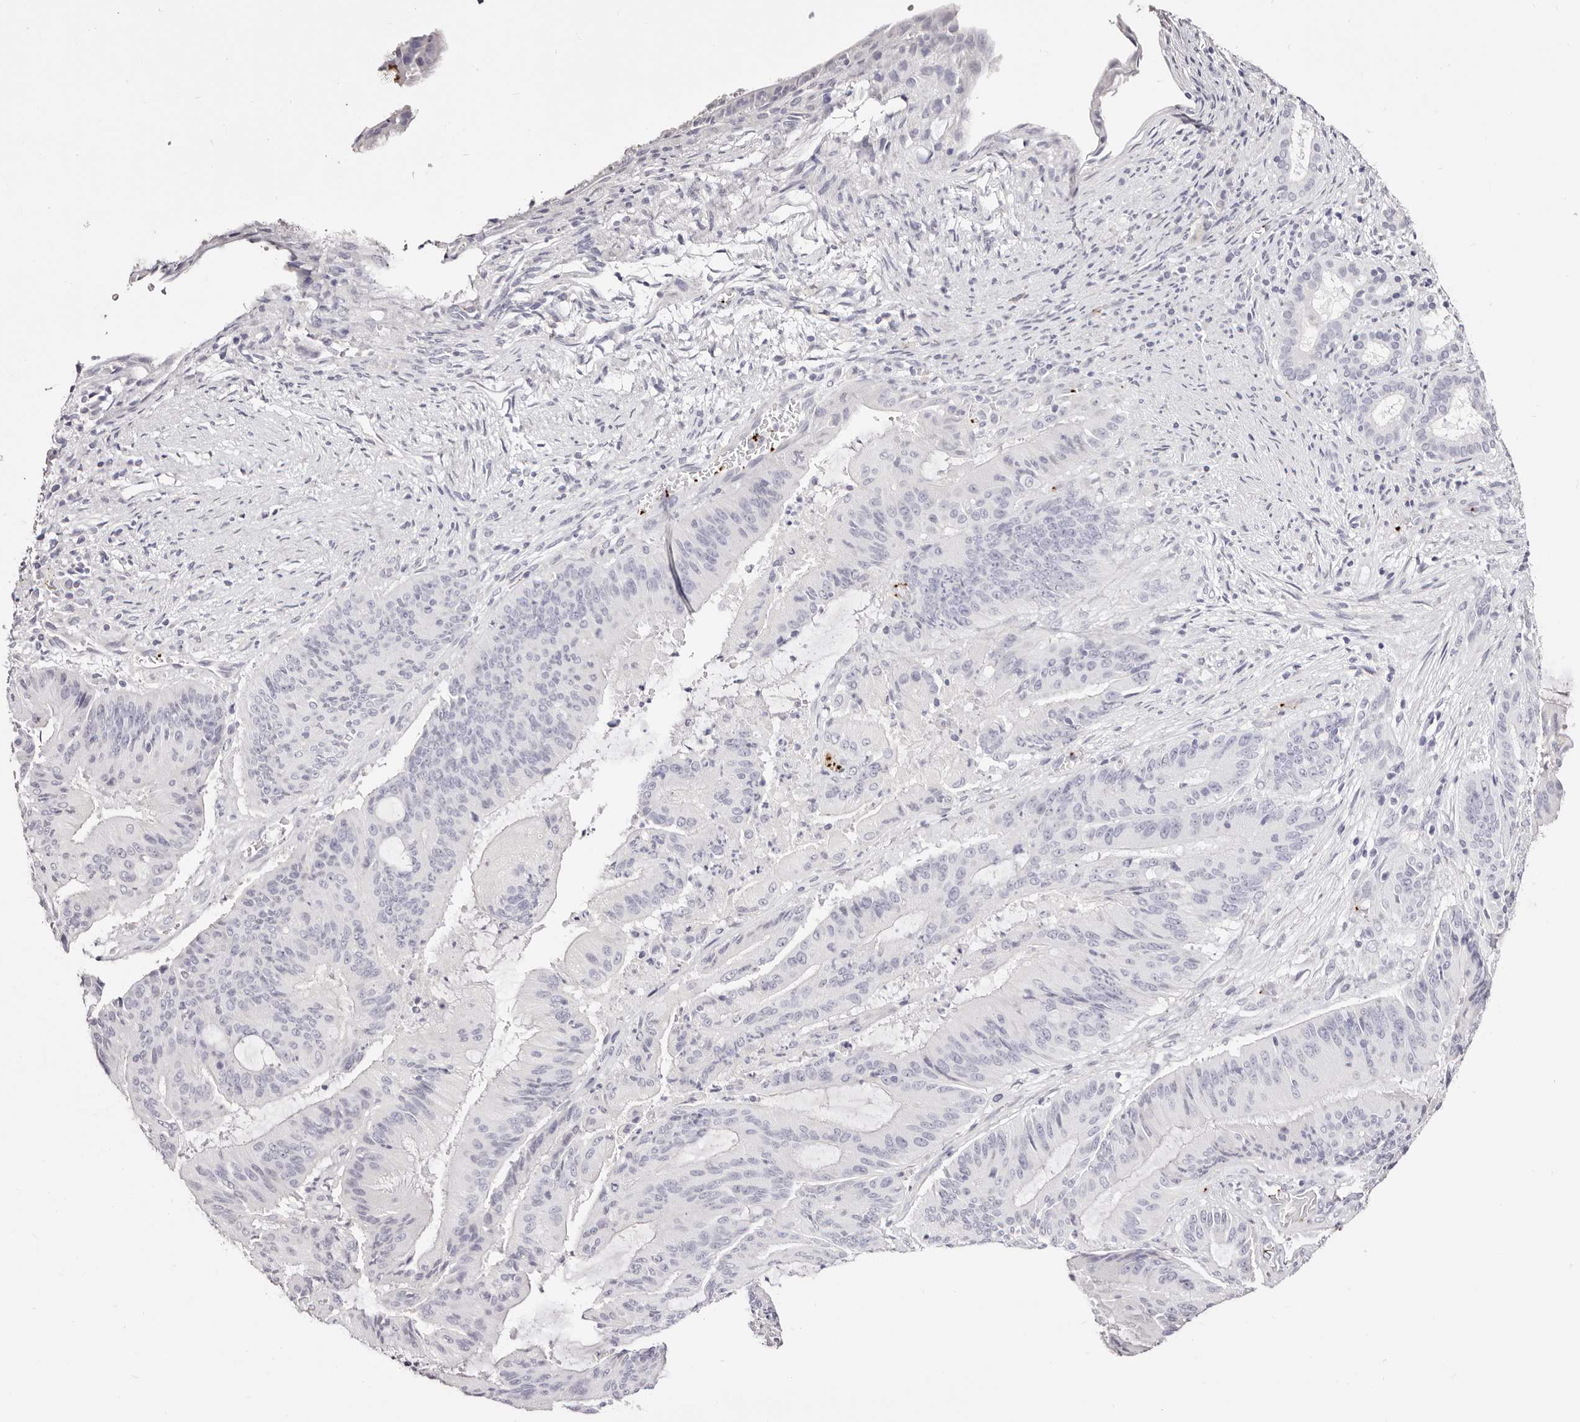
{"staining": {"intensity": "negative", "quantity": "none", "location": "none"}, "tissue": "liver cancer", "cell_type": "Tumor cells", "image_type": "cancer", "snomed": [{"axis": "morphology", "description": "Normal tissue, NOS"}, {"axis": "morphology", "description": "Cholangiocarcinoma"}, {"axis": "topography", "description": "Liver"}, {"axis": "topography", "description": "Peripheral nerve tissue"}], "caption": "Liver cholangiocarcinoma was stained to show a protein in brown. There is no significant positivity in tumor cells. Nuclei are stained in blue.", "gene": "PF4", "patient": {"sex": "female", "age": 73}}